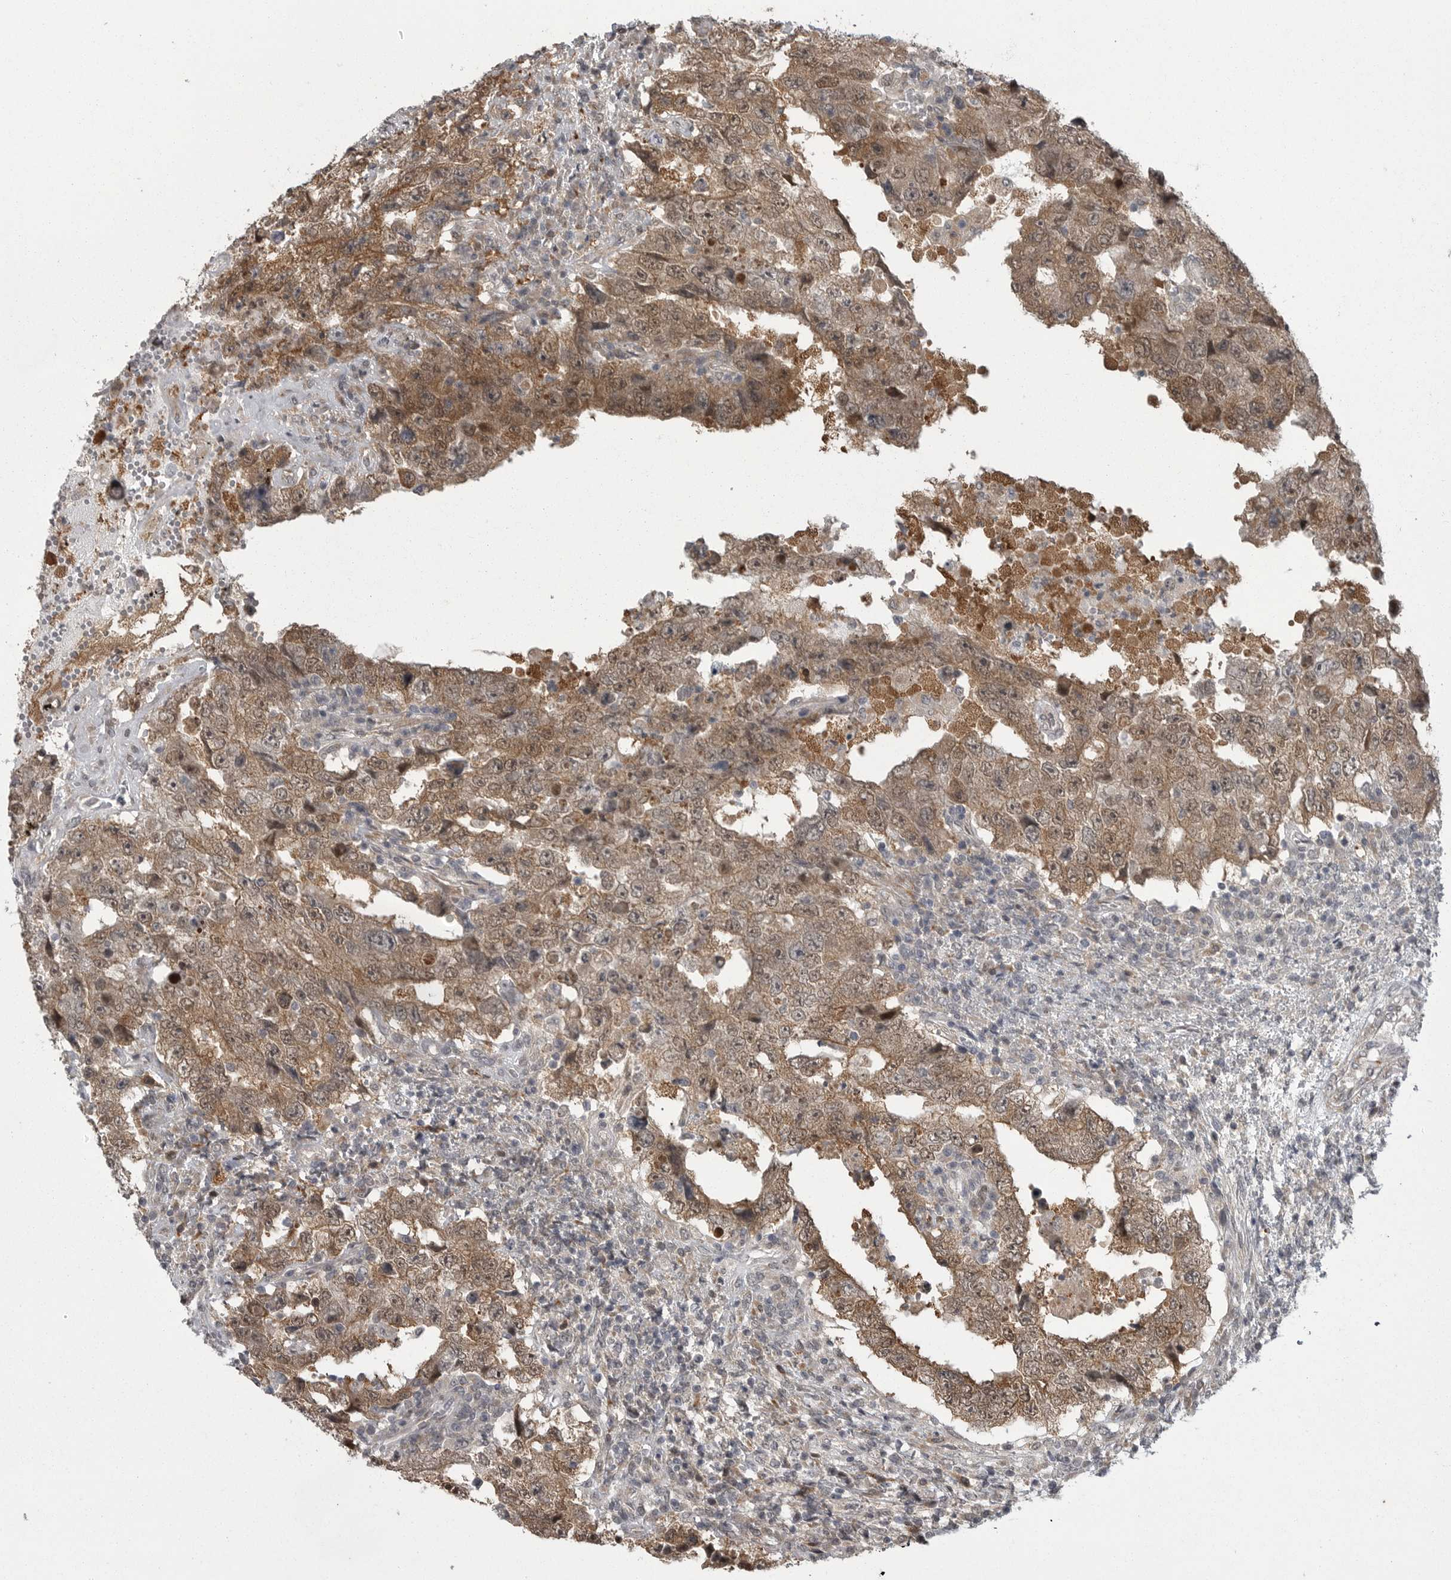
{"staining": {"intensity": "weak", "quantity": ">75%", "location": "cytoplasmic/membranous,nuclear"}, "tissue": "testis cancer", "cell_type": "Tumor cells", "image_type": "cancer", "snomed": [{"axis": "morphology", "description": "Carcinoma, Embryonal, NOS"}, {"axis": "topography", "description": "Testis"}], "caption": "The immunohistochemical stain shows weak cytoplasmic/membranous and nuclear positivity in tumor cells of testis cancer (embryonal carcinoma) tissue.", "gene": "PPP1R9A", "patient": {"sex": "male", "age": 26}}